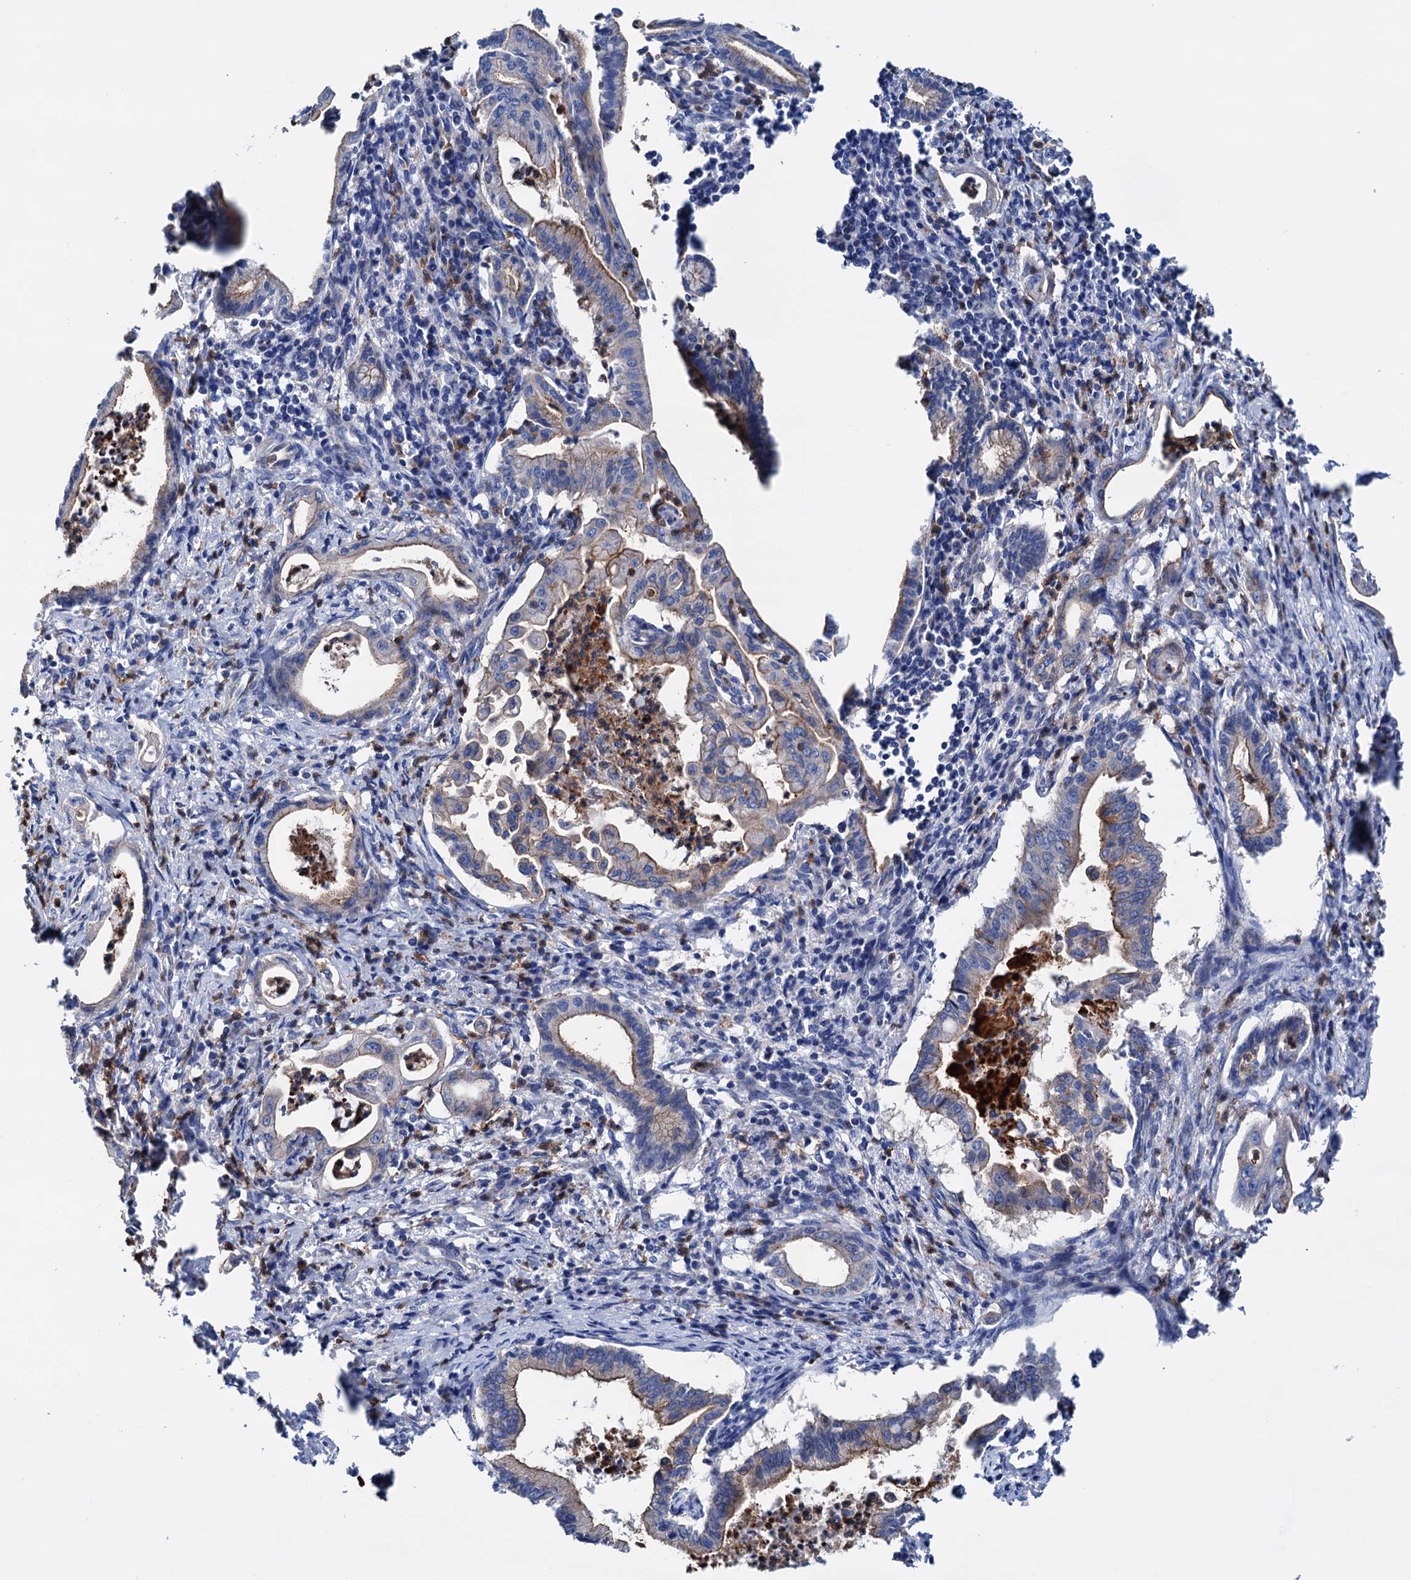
{"staining": {"intensity": "moderate", "quantity": "<25%", "location": "cytoplasmic/membranous"}, "tissue": "pancreatic cancer", "cell_type": "Tumor cells", "image_type": "cancer", "snomed": [{"axis": "morphology", "description": "Adenocarcinoma, NOS"}, {"axis": "topography", "description": "Pancreas"}], "caption": "IHC staining of pancreatic cancer, which displays low levels of moderate cytoplasmic/membranous positivity in approximately <25% of tumor cells indicating moderate cytoplasmic/membranous protein staining. The staining was performed using DAB (brown) for protein detection and nuclei were counterstained in hematoxylin (blue).", "gene": "RASSF9", "patient": {"sex": "female", "age": 55}}